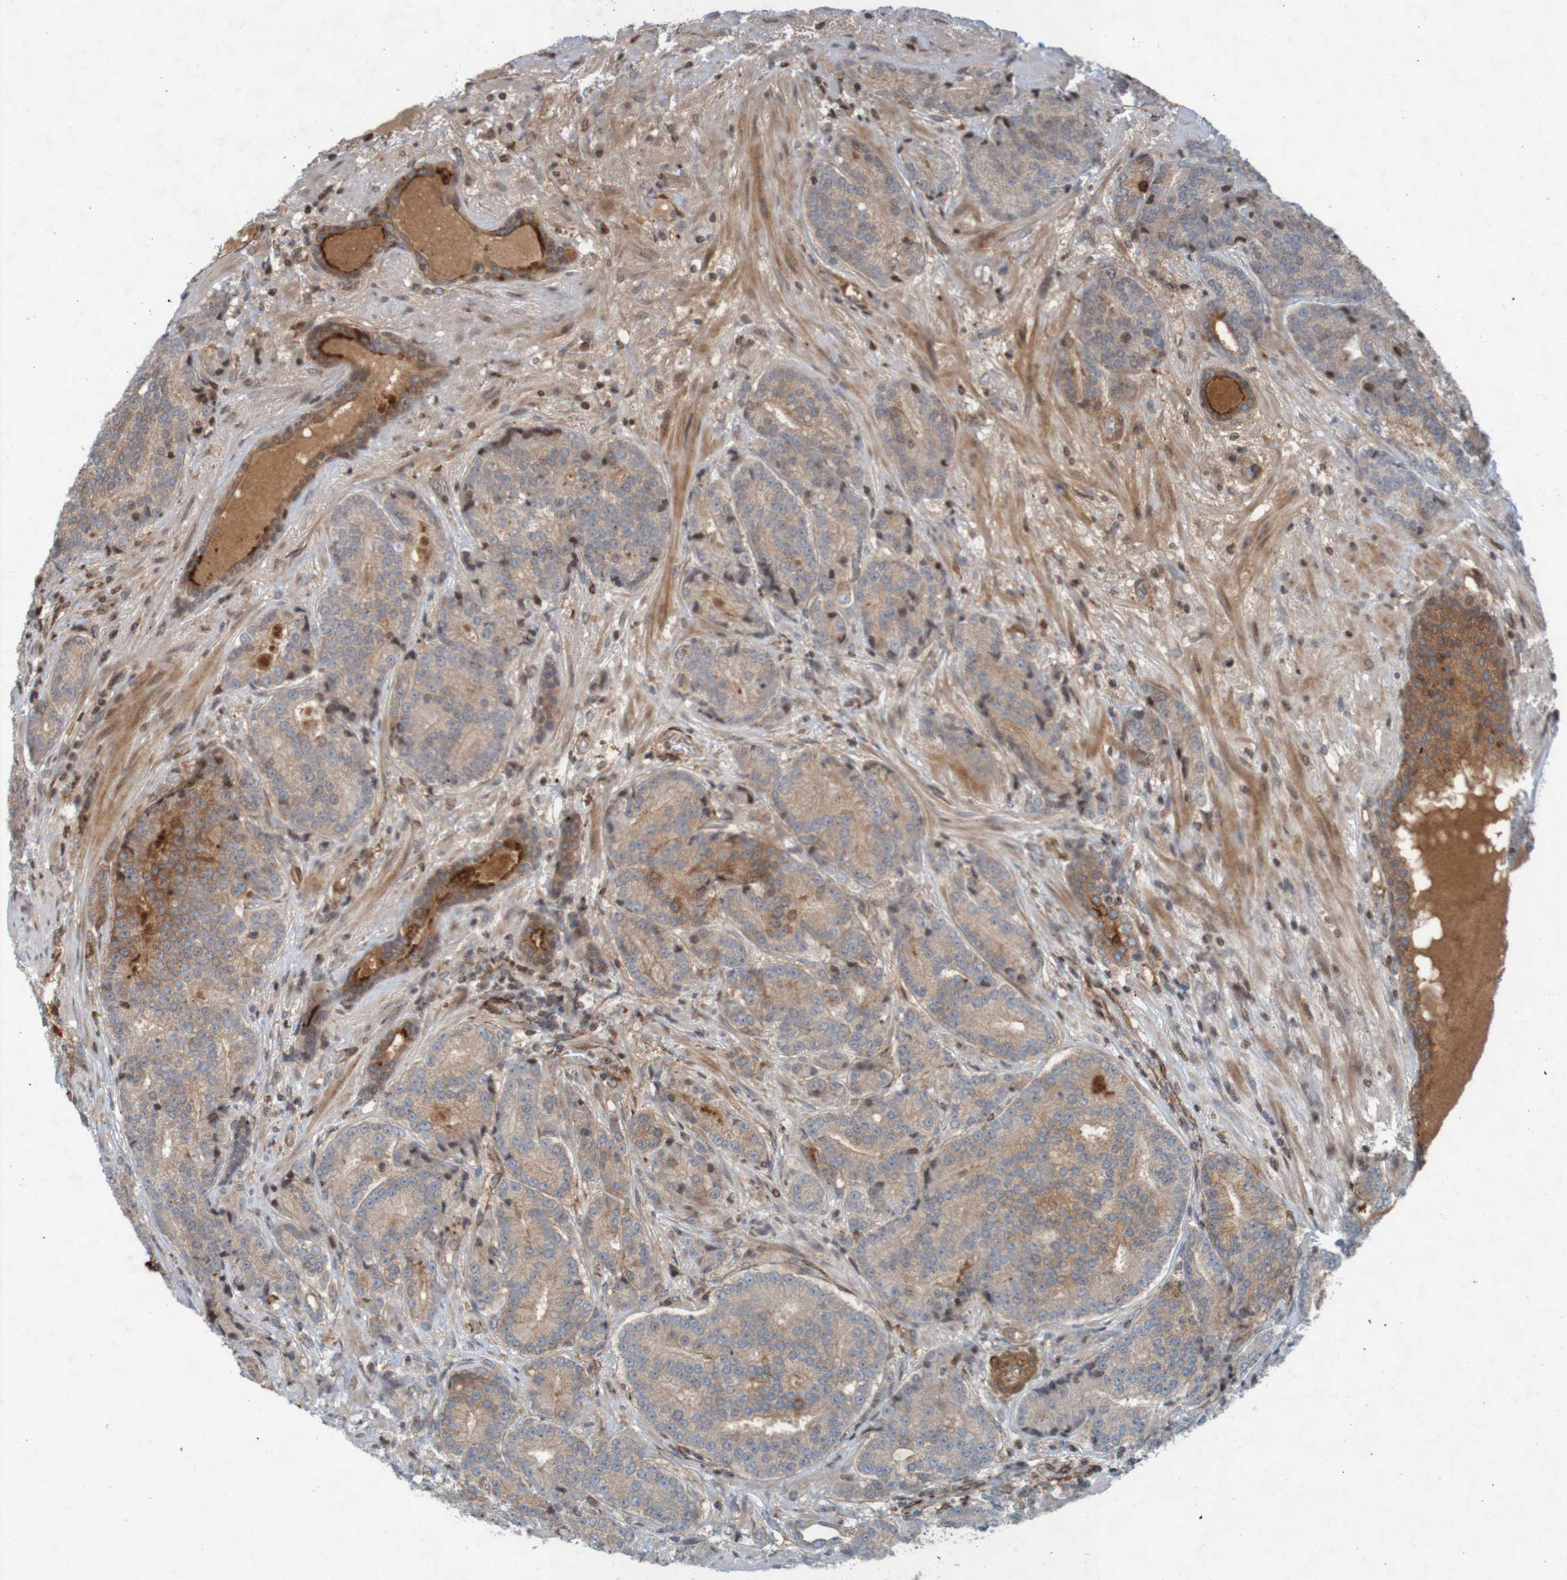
{"staining": {"intensity": "moderate", "quantity": "25%-75%", "location": "cytoplasmic/membranous"}, "tissue": "prostate cancer", "cell_type": "Tumor cells", "image_type": "cancer", "snomed": [{"axis": "morphology", "description": "Adenocarcinoma, High grade"}, {"axis": "topography", "description": "Prostate"}], "caption": "Protein staining of prostate adenocarcinoma (high-grade) tissue demonstrates moderate cytoplasmic/membranous staining in approximately 25%-75% of tumor cells.", "gene": "GUCY1A1", "patient": {"sex": "male", "age": 61}}